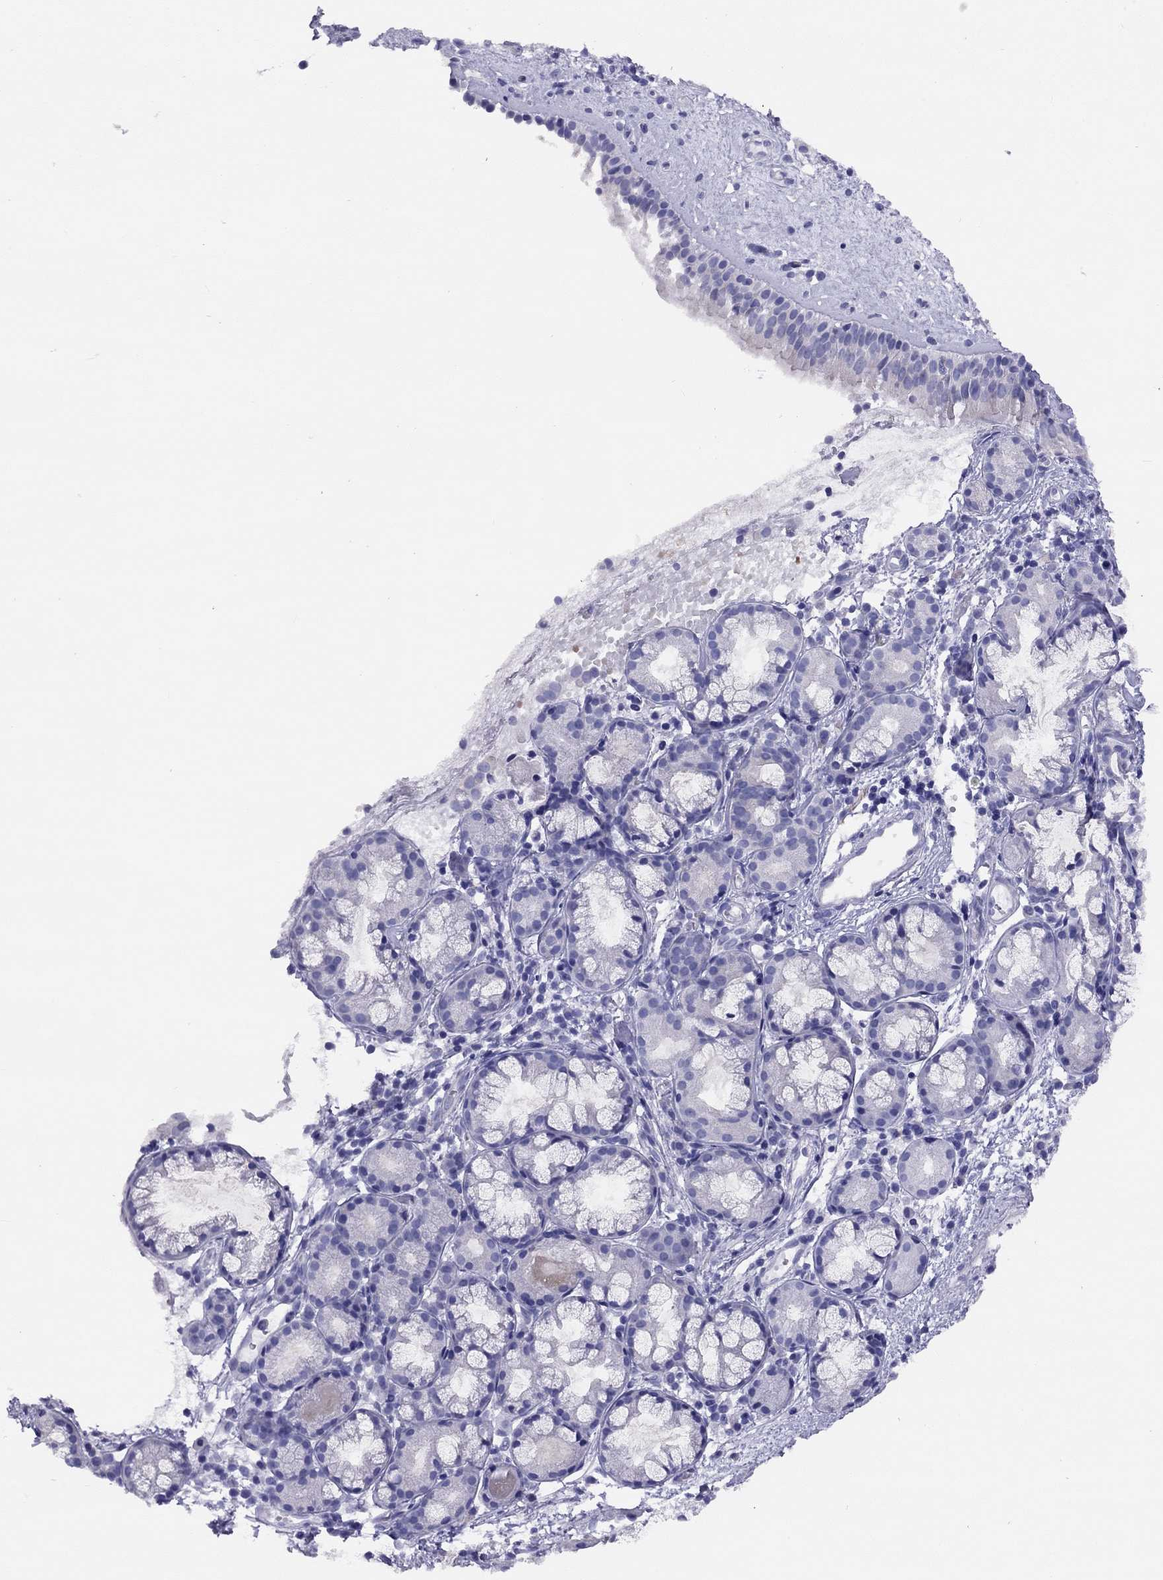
{"staining": {"intensity": "negative", "quantity": "none", "location": "none"}, "tissue": "nasopharynx", "cell_type": "Respiratory epithelial cells", "image_type": "normal", "snomed": [{"axis": "morphology", "description": "Normal tissue, NOS"}, {"axis": "topography", "description": "Nasopharynx"}], "caption": "Immunohistochemistry (IHC) of unremarkable nasopharynx demonstrates no positivity in respiratory epithelial cells. (Stains: DAB immunohistochemistry (IHC) with hematoxylin counter stain, Microscopy: brightfield microscopy at high magnification).", "gene": "LRIT2", "patient": {"sex": "male", "age": 29}}